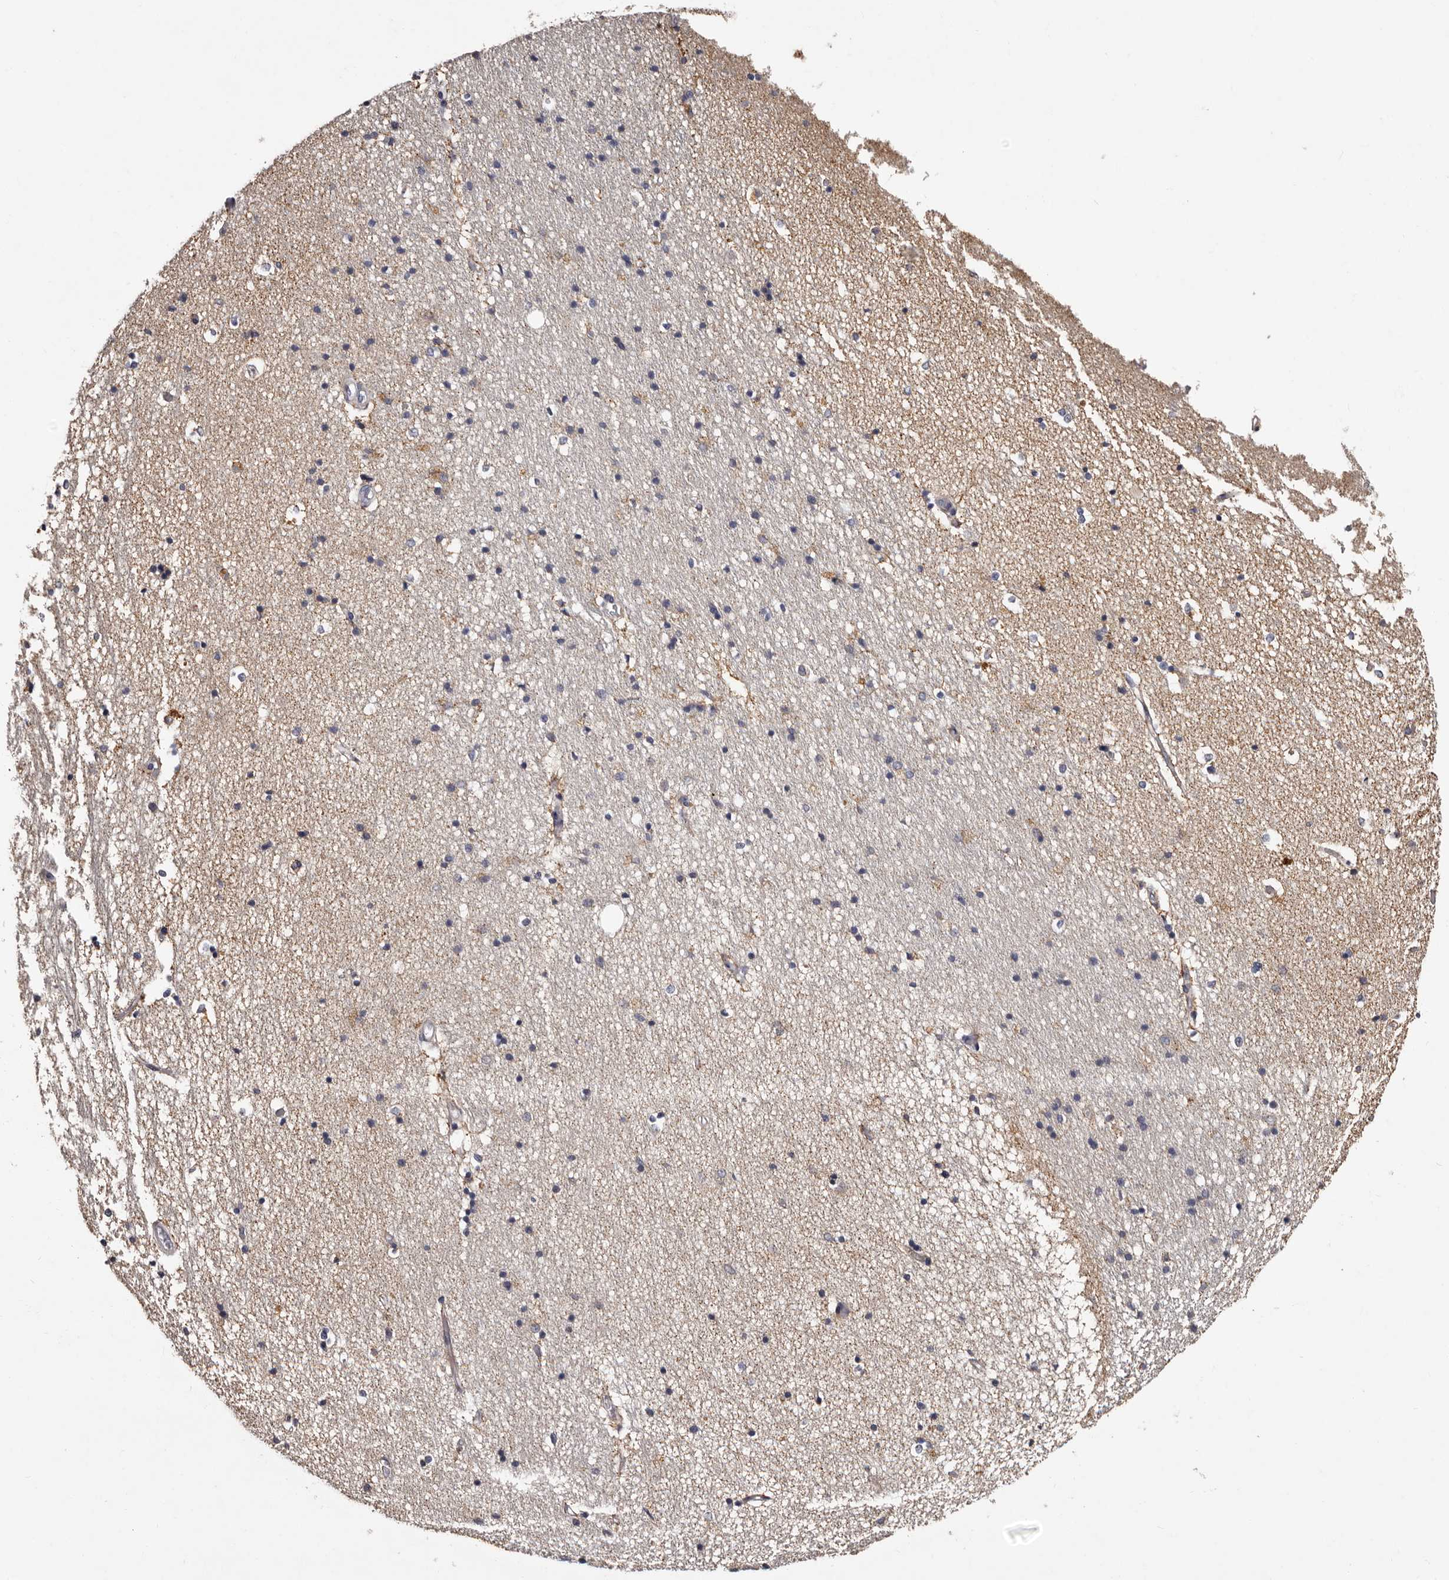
{"staining": {"intensity": "weak", "quantity": "<25%", "location": "cytoplasmic/membranous"}, "tissue": "hippocampus", "cell_type": "Glial cells", "image_type": "normal", "snomed": [{"axis": "morphology", "description": "Normal tissue, NOS"}, {"axis": "topography", "description": "Hippocampus"}], "caption": "Immunohistochemical staining of benign human hippocampus demonstrates no significant staining in glial cells. Brightfield microscopy of immunohistochemistry stained with DAB (brown) and hematoxylin (blue), captured at high magnification.", "gene": "DNPH1", "patient": {"sex": "male", "age": 45}}